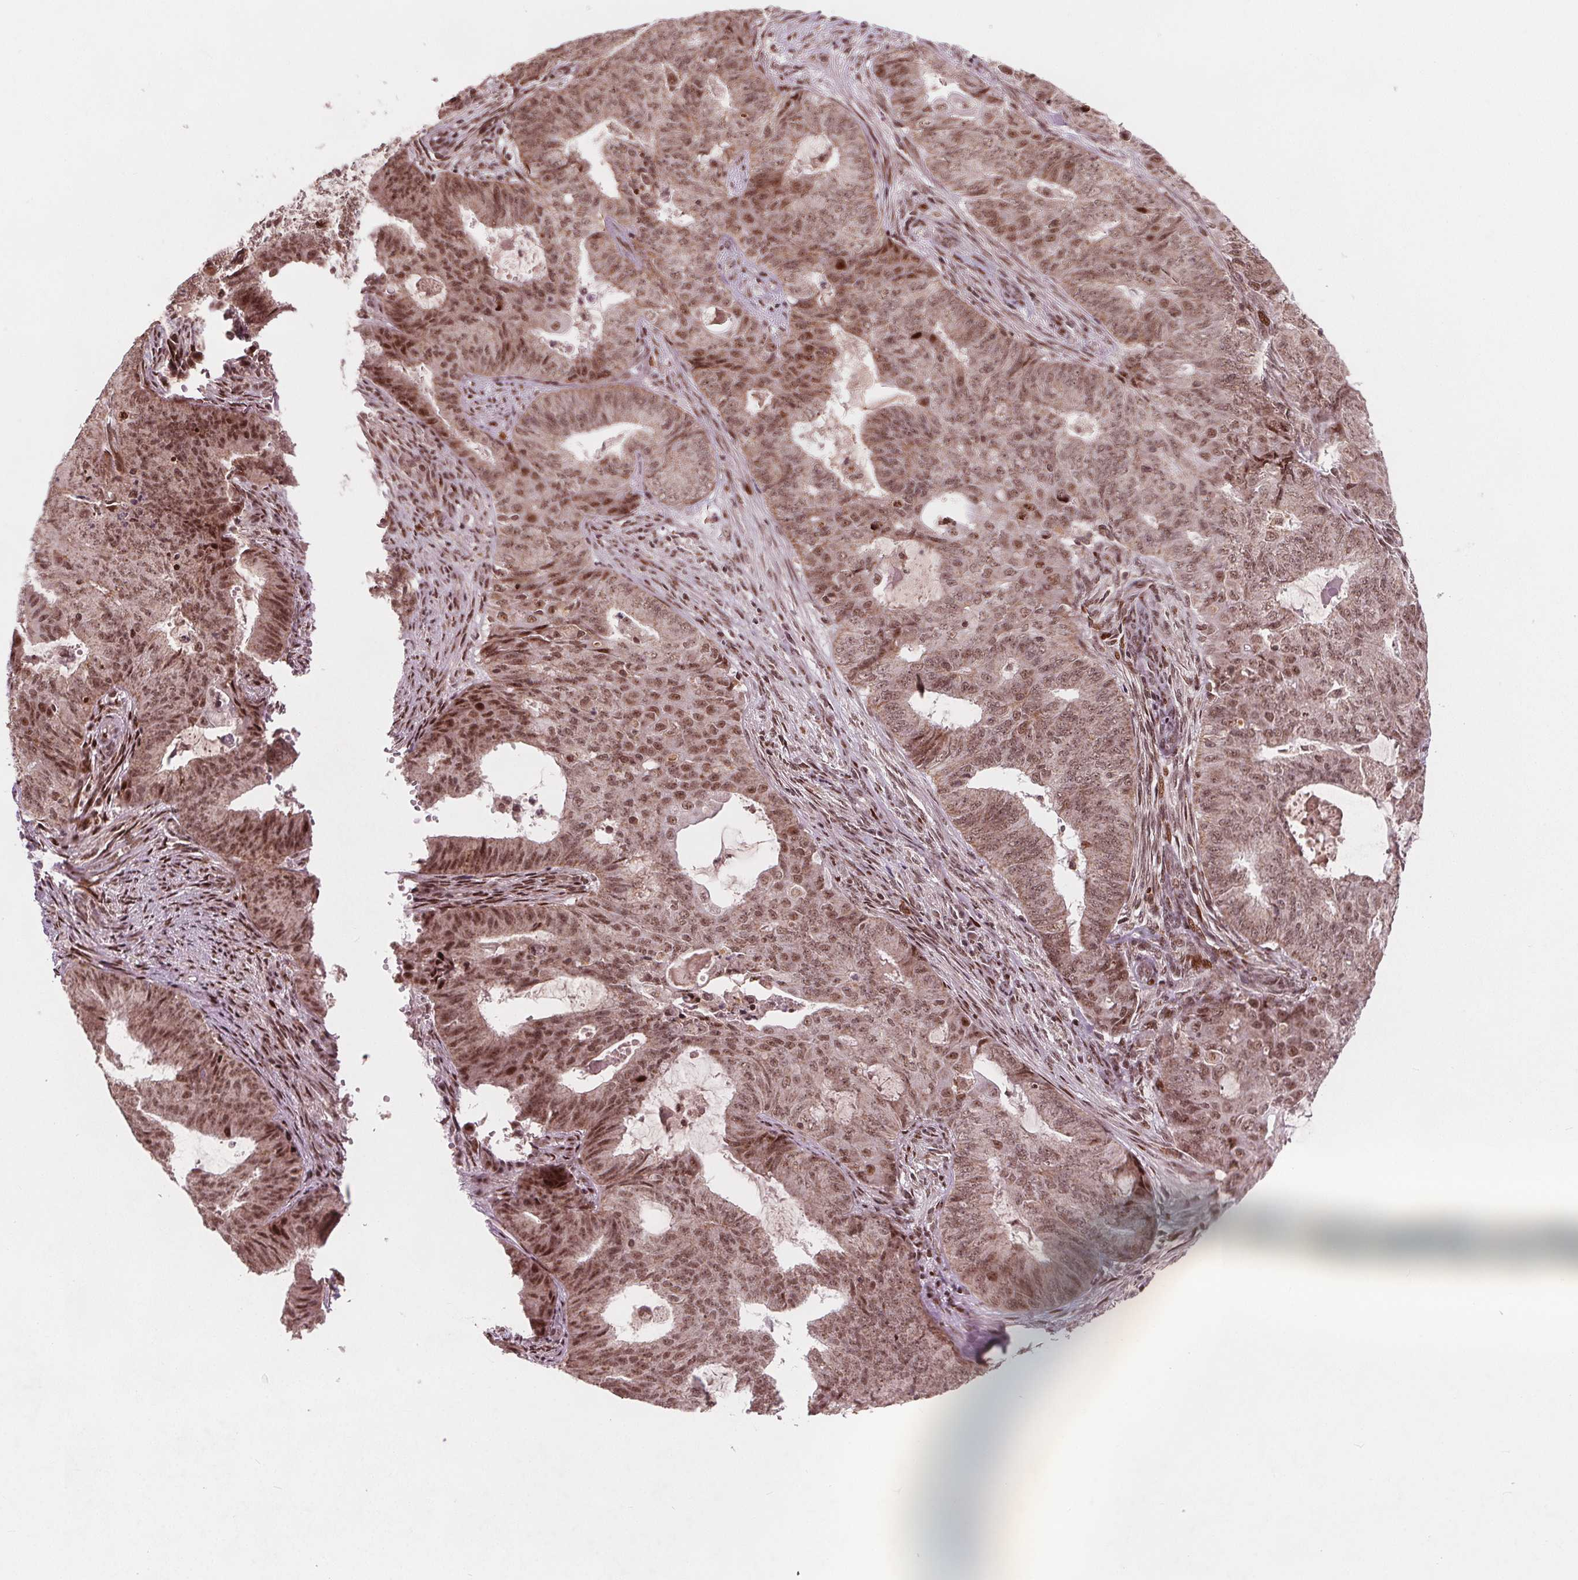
{"staining": {"intensity": "moderate", "quantity": ">75%", "location": "cytoplasmic/membranous,nuclear"}, "tissue": "endometrial cancer", "cell_type": "Tumor cells", "image_type": "cancer", "snomed": [{"axis": "morphology", "description": "Adenocarcinoma, NOS"}, {"axis": "topography", "description": "Endometrium"}], "caption": "Human adenocarcinoma (endometrial) stained with a brown dye reveals moderate cytoplasmic/membranous and nuclear positive staining in about >75% of tumor cells.", "gene": "SNRNP35", "patient": {"sex": "female", "age": 62}}